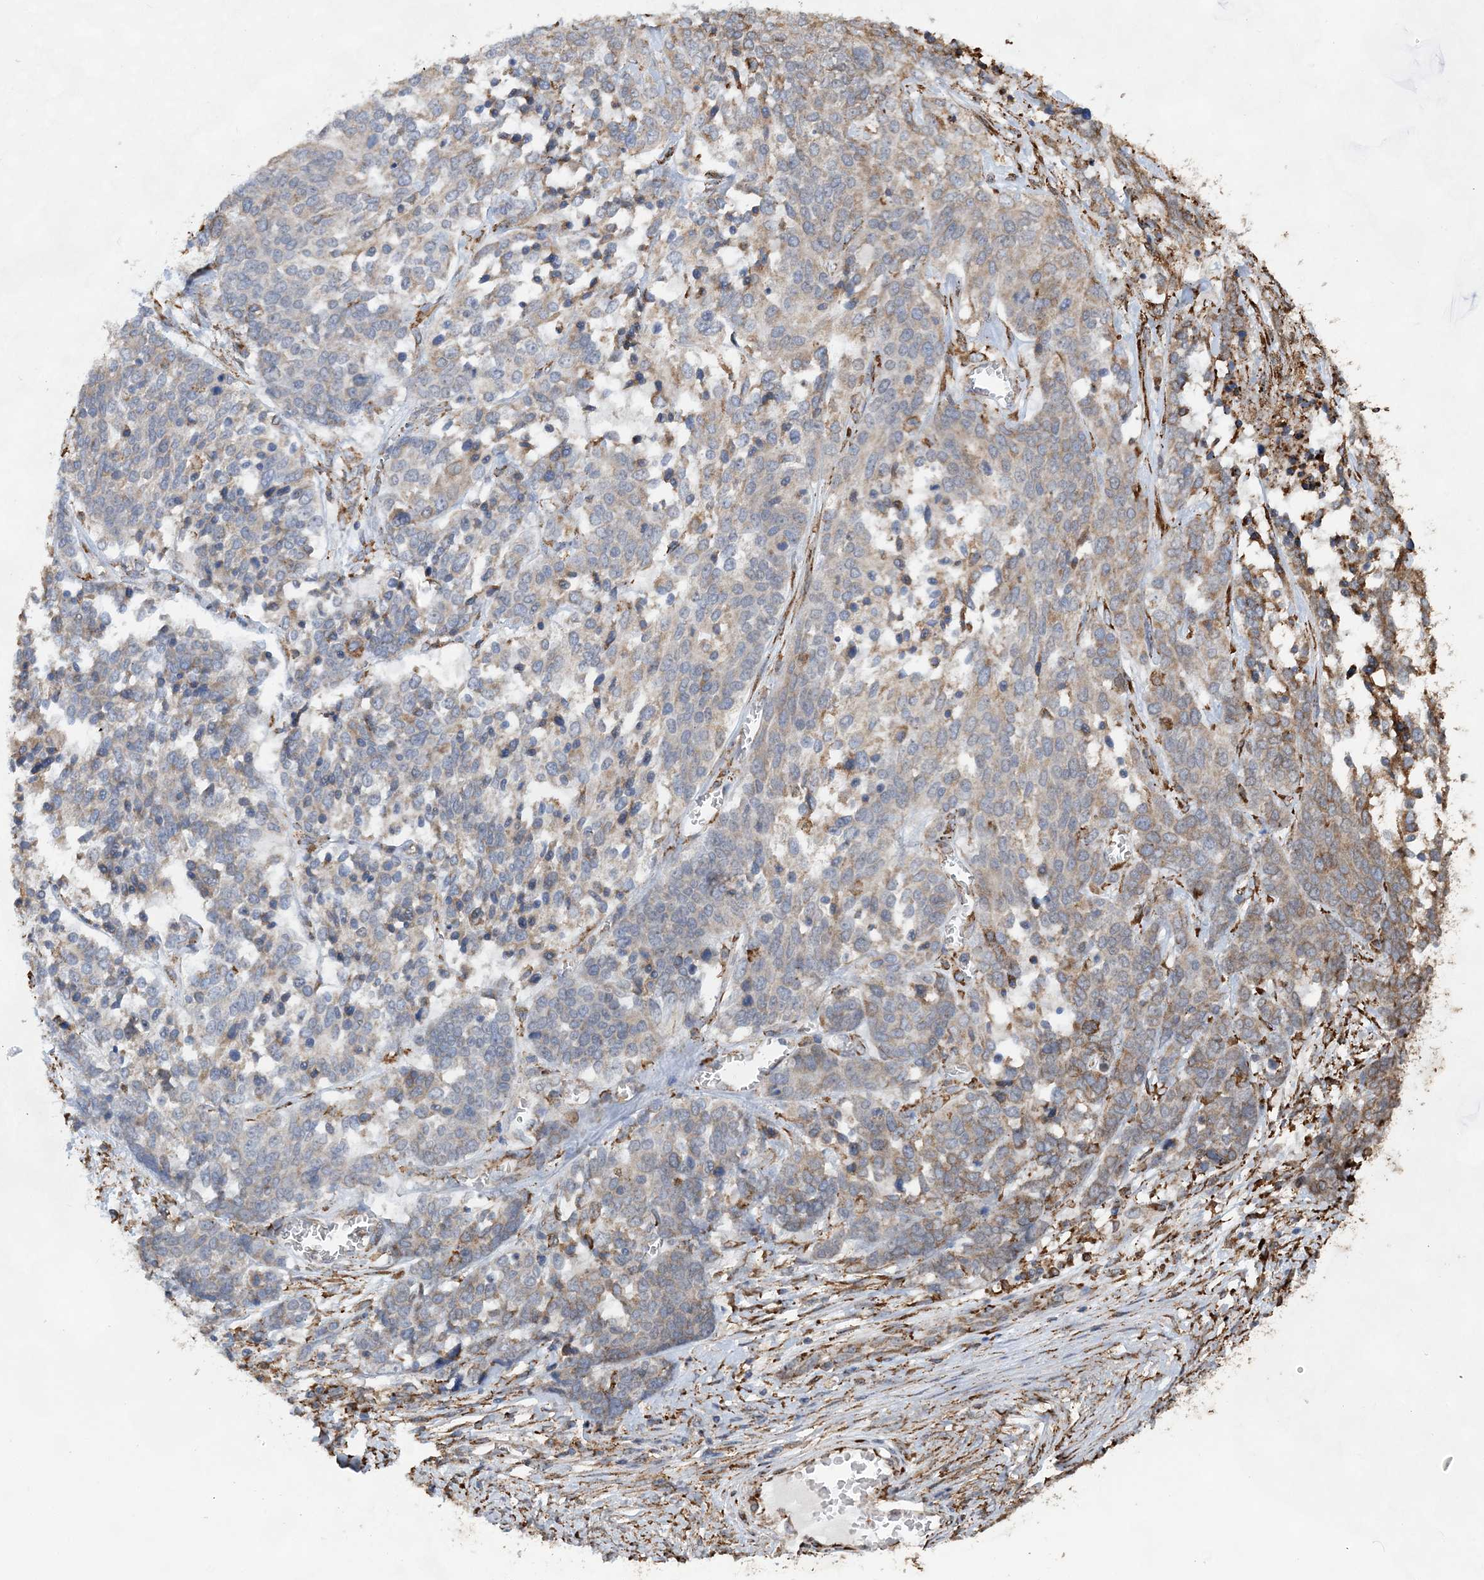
{"staining": {"intensity": "moderate", "quantity": "<25%", "location": "cytoplasmic/membranous"}, "tissue": "ovarian cancer", "cell_type": "Tumor cells", "image_type": "cancer", "snomed": [{"axis": "morphology", "description": "Cystadenocarcinoma, serous, NOS"}, {"axis": "topography", "description": "Ovary"}], "caption": "An image showing moderate cytoplasmic/membranous staining in about <25% of tumor cells in ovarian cancer, as visualized by brown immunohistochemical staining.", "gene": "WDR12", "patient": {"sex": "female", "age": 44}}